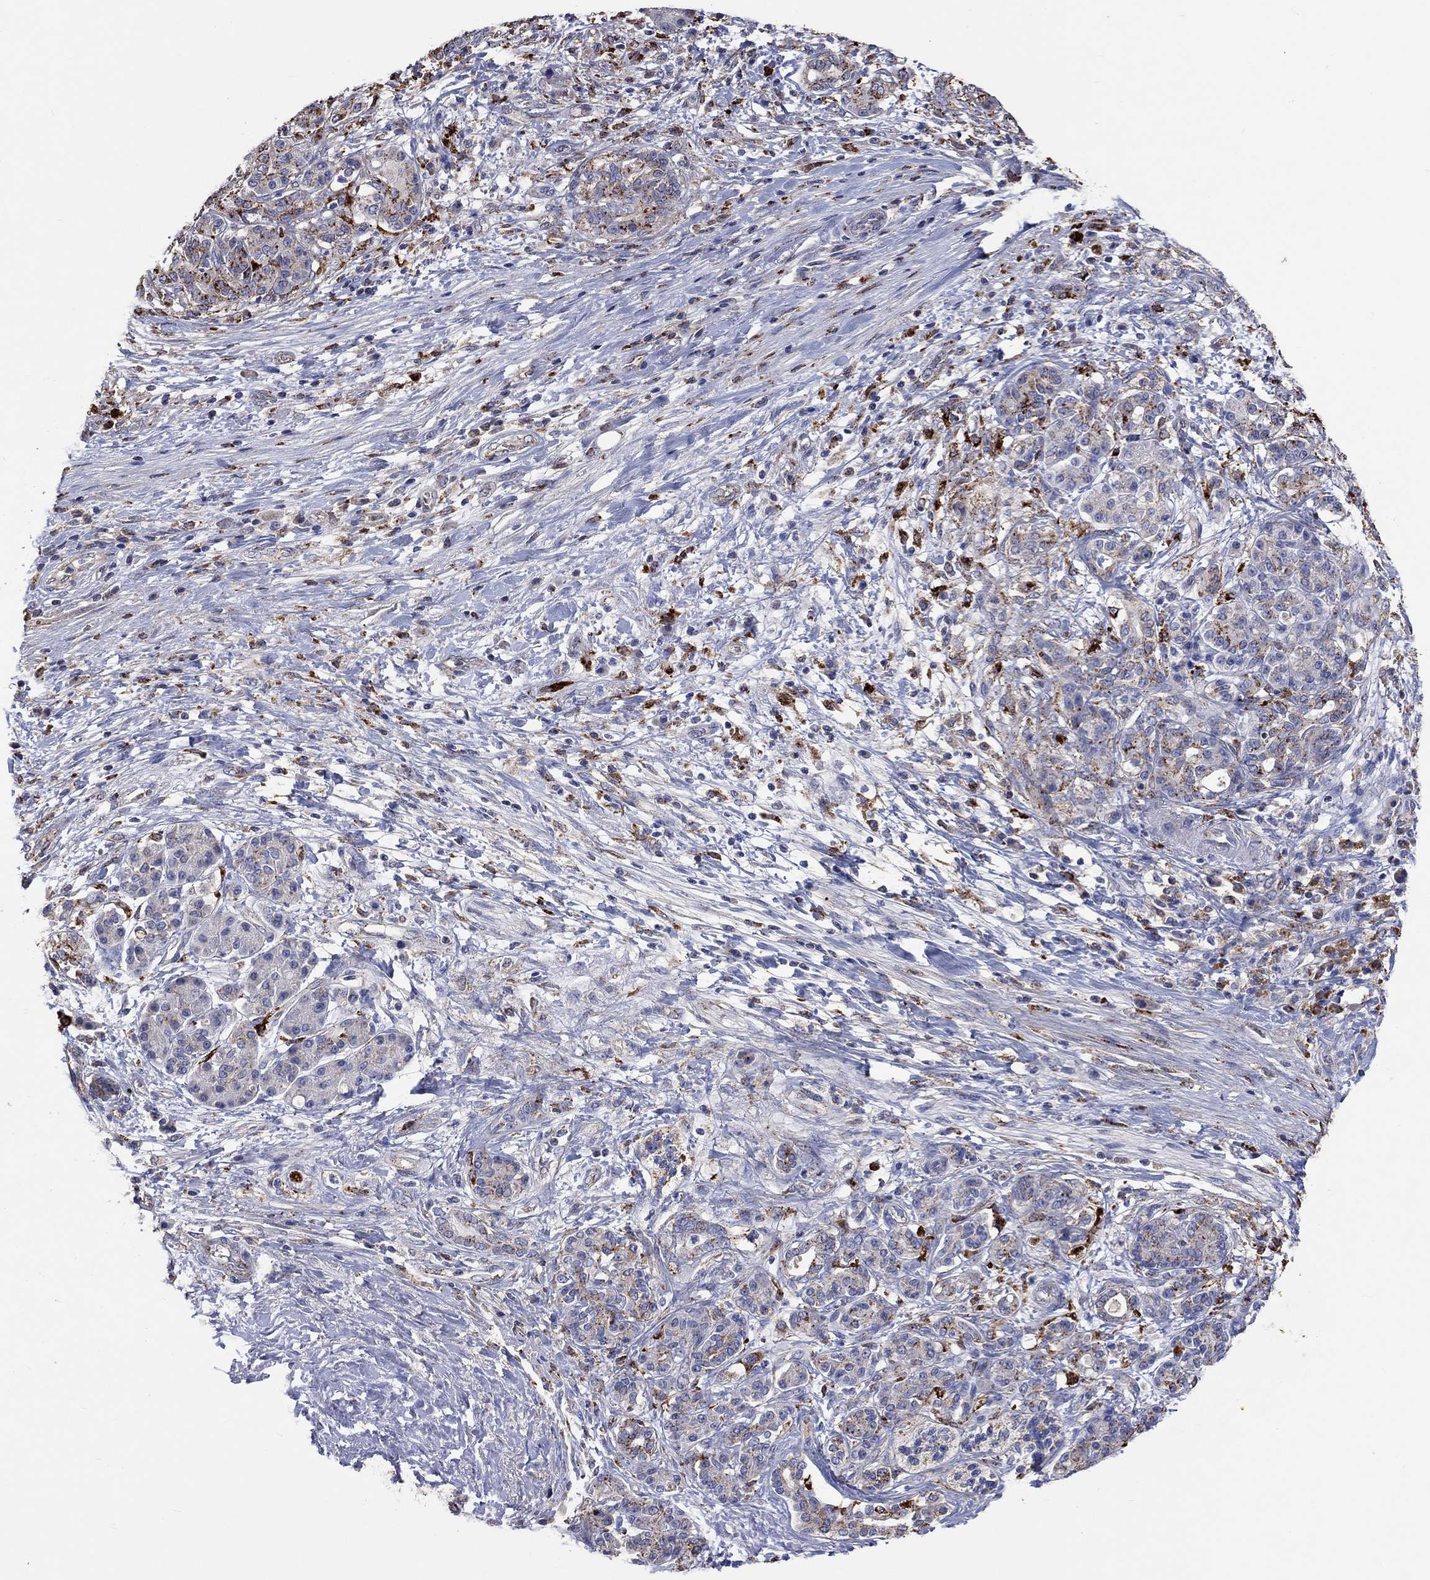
{"staining": {"intensity": "moderate", "quantity": "25%-75%", "location": "cytoplasmic/membranous"}, "tissue": "pancreatic cancer", "cell_type": "Tumor cells", "image_type": "cancer", "snomed": [{"axis": "morphology", "description": "Adenocarcinoma, NOS"}, {"axis": "topography", "description": "Pancreas"}], "caption": "Moderate cytoplasmic/membranous positivity is seen in about 25%-75% of tumor cells in pancreatic cancer (adenocarcinoma). (Brightfield microscopy of DAB IHC at high magnification).", "gene": "CTSB", "patient": {"sex": "female", "age": 73}}